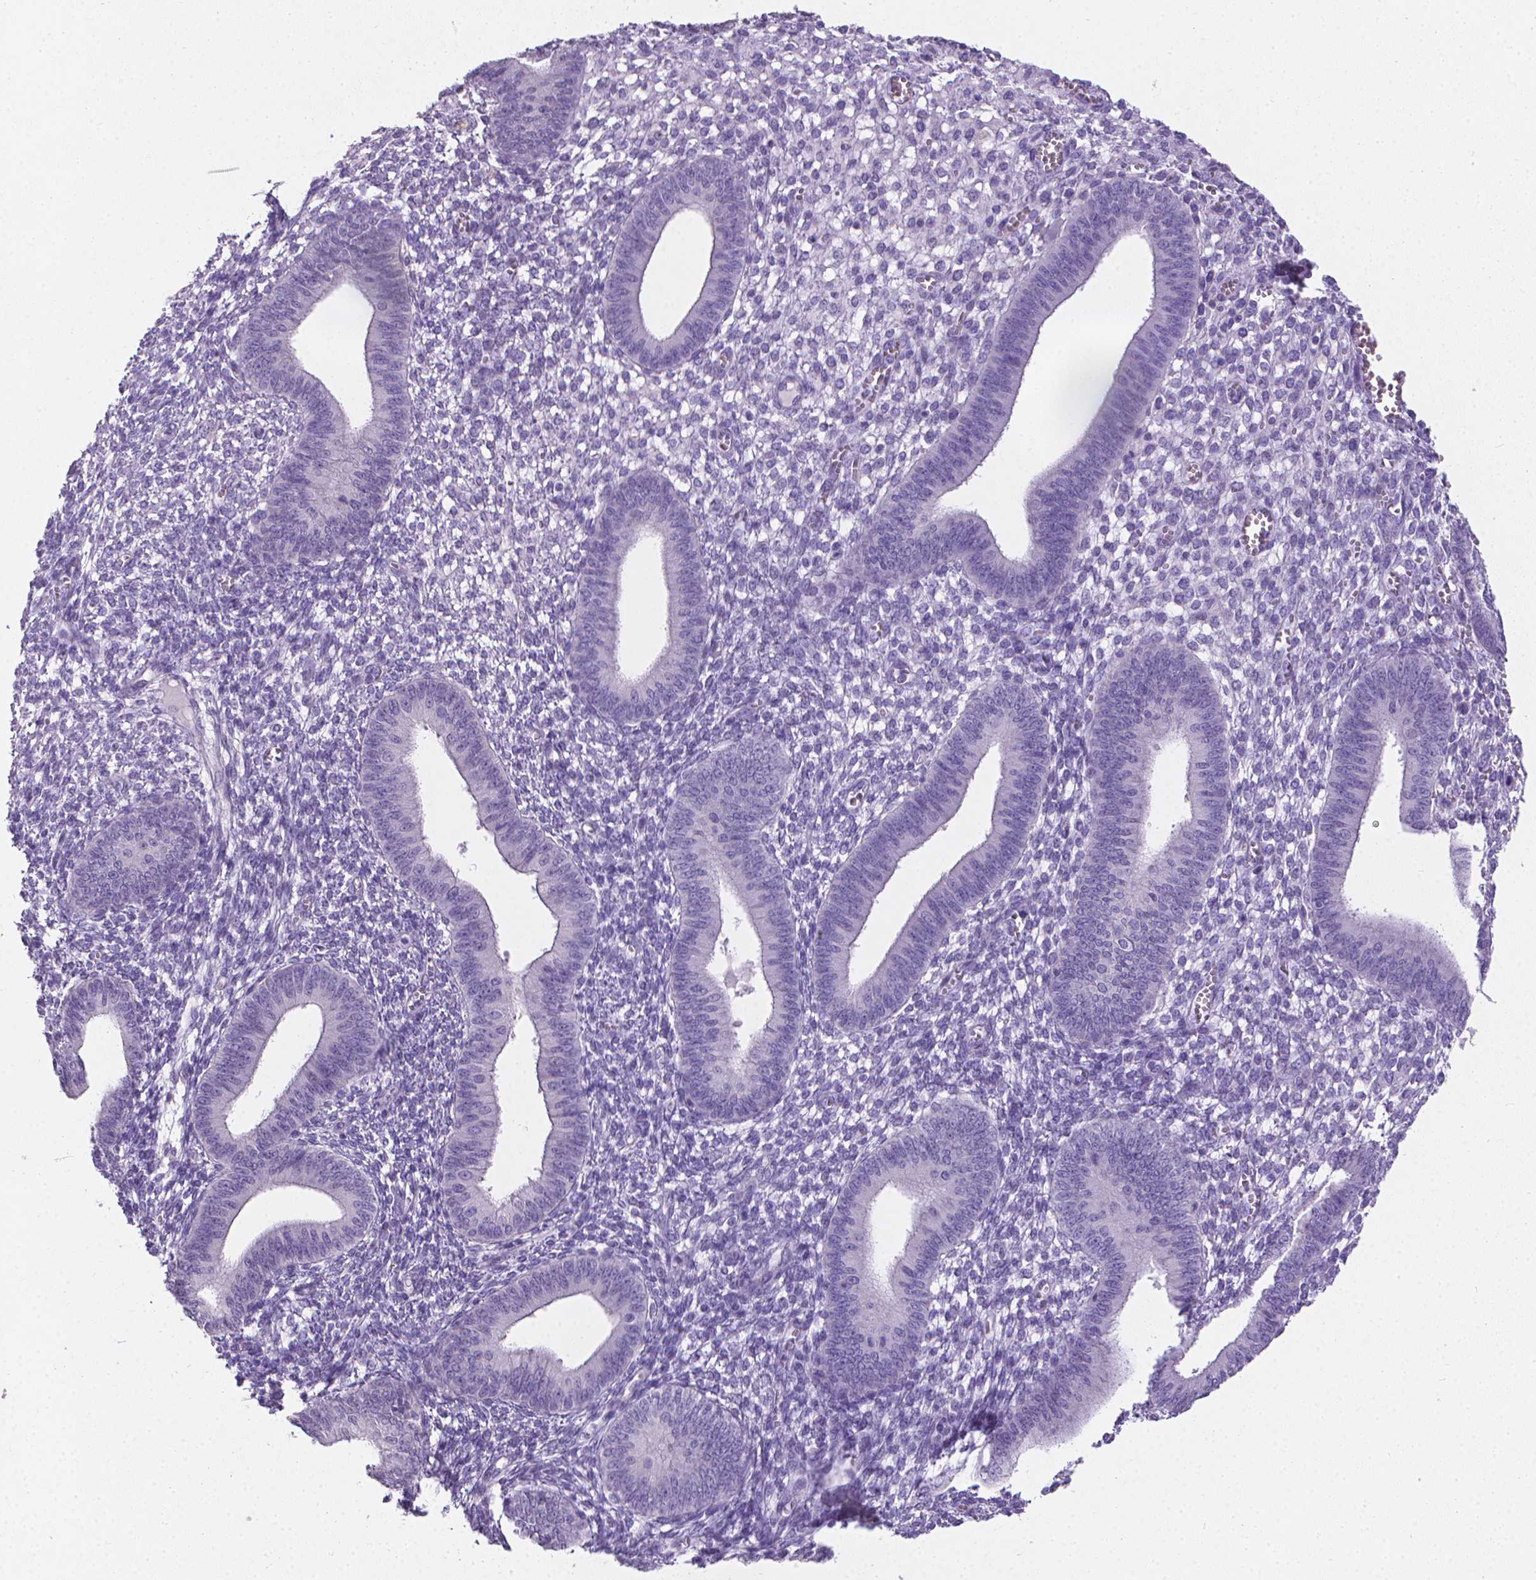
{"staining": {"intensity": "negative", "quantity": "none", "location": "none"}, "tissue": "endometrium", "cell_type": "Cells in endometrial stroma", "image_type": "normal", "snomed": [{"axis": "morphology", "description": "Normal tissue, NOS"}, {"axis": "topography", "description": "Endometrium"}], "caption": "Immunohistochemistry (IHC) of benign human endometrium reveals no staining in cells in endometrial stroma. (DAB IHC visualized using brightfield microscopy, high magnification).", "gene": "XPNPEP2", "patient": {"sex": "female", "age": 42}}